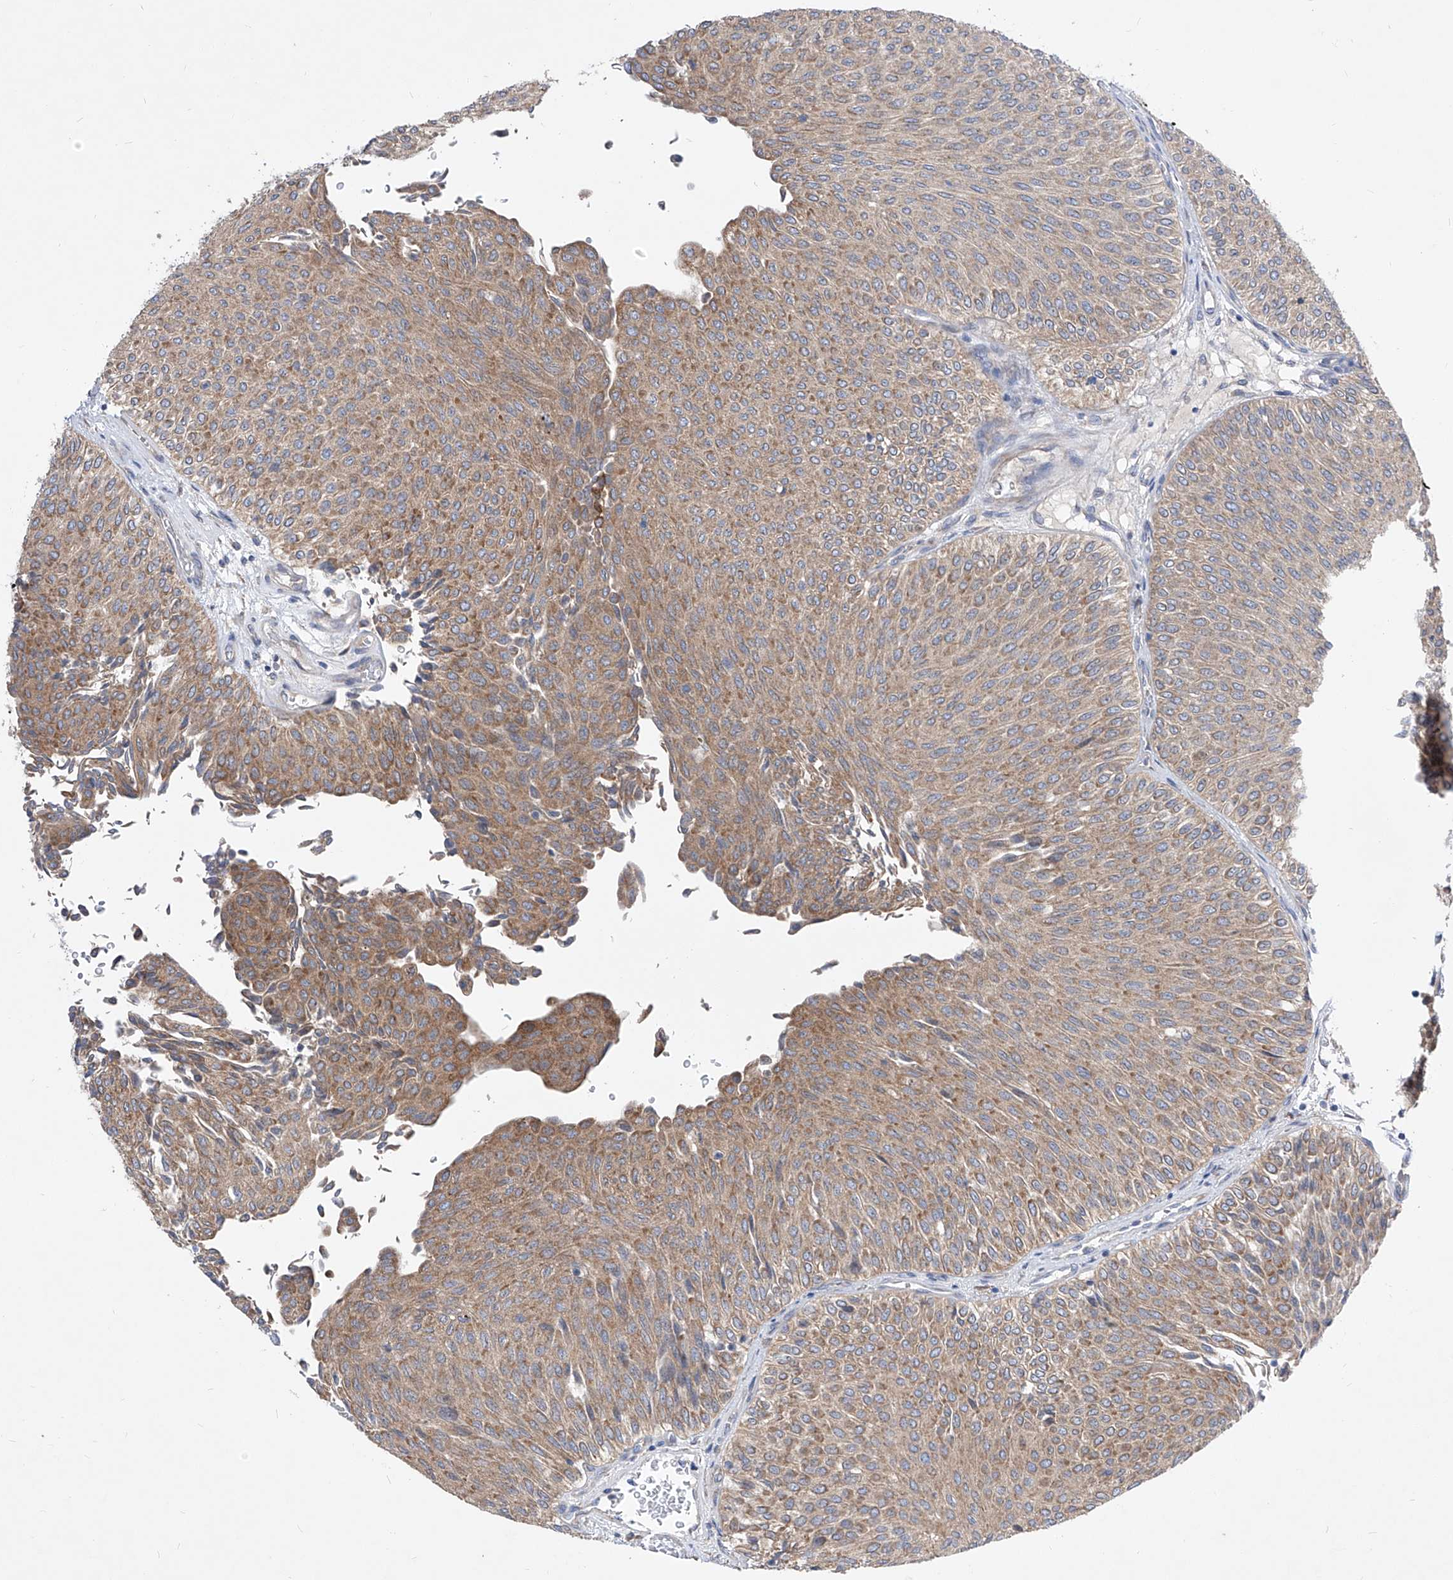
{"staining": {"intensity": "moderate", "quantity": ">75%", "location": "cytoplasmic/membranous"}, "tissue": "urothelial cancer", "cell_type": "Tumor cells", "image_type": "cancer", "snomed": [{"axis": "morphology", "description": "Urothelial carcinoma, Low grade"}, {"axis": "topography", "description": "Urinary bladder"}], "caption": "A micrograph of urothelial cancer stained for a protein exhibits moderate cytoplasmic/membranous brown staining in tumor cells.", "gene": "UFL1", "patient": {"sex": "male", "age": 78}}